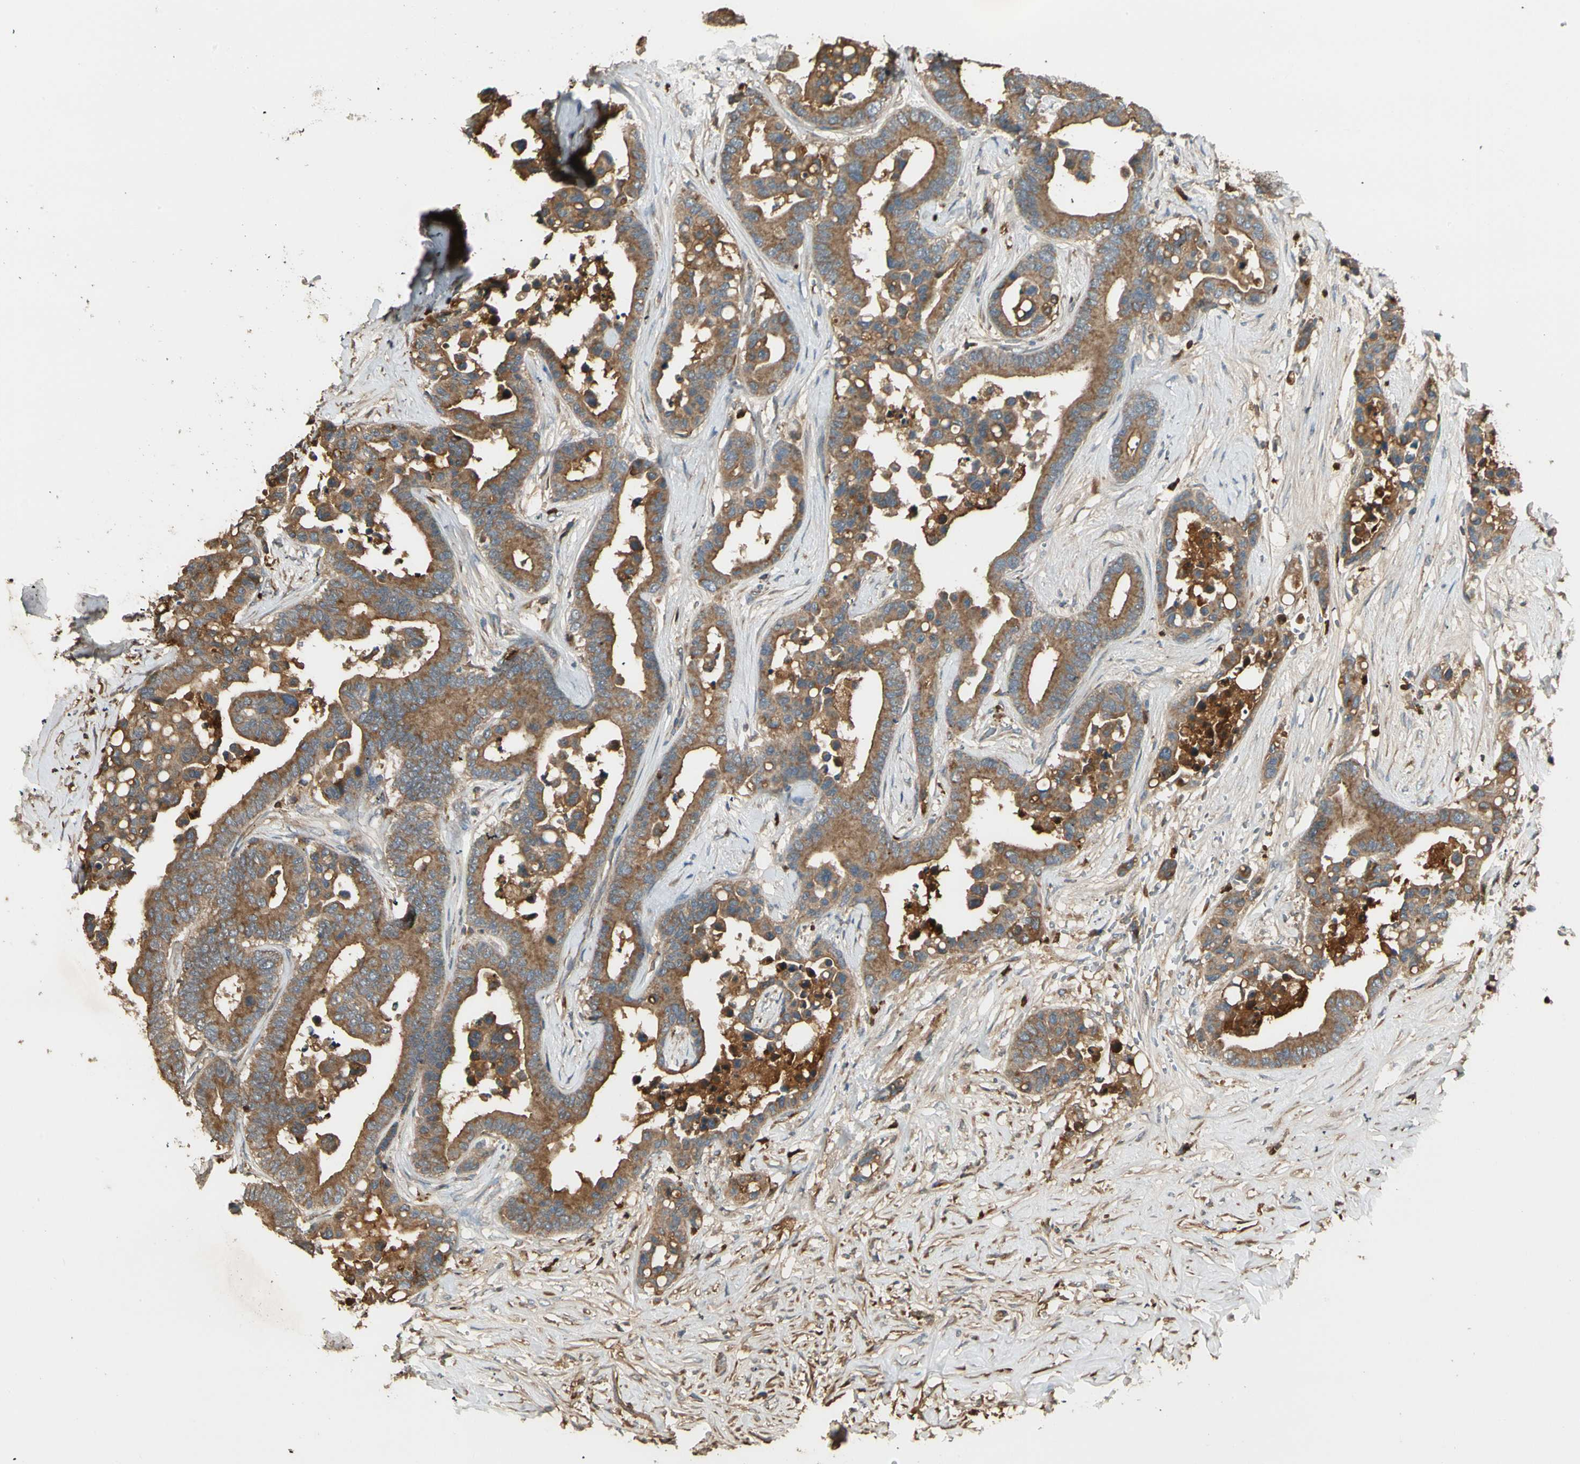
{"staining": {"intensity": "moderate", "quantity": ">75%", "location": "cytoplasmic/membranous"}, "tissue": "colorectal cancer", "cell_type": "Tumor cells", "image_type": "cancer", "snomed": [{"axis": "morphology", "description": "Normal tissue, NOS"}, {"axis": "morphology", "description": "Adenocarcinoma, NOS"}, {"axis": "topography", "description": "Colon"}], "caption": "High-power microscopy captured an IHC micrograph of colorectal cancer (adenocarcinoma), revealing moderate cytoplasmic/membranous staining in approximately >75% of tumor cells.", "gene": "STX11", "patient": {"sex": "male", "age": 82}}